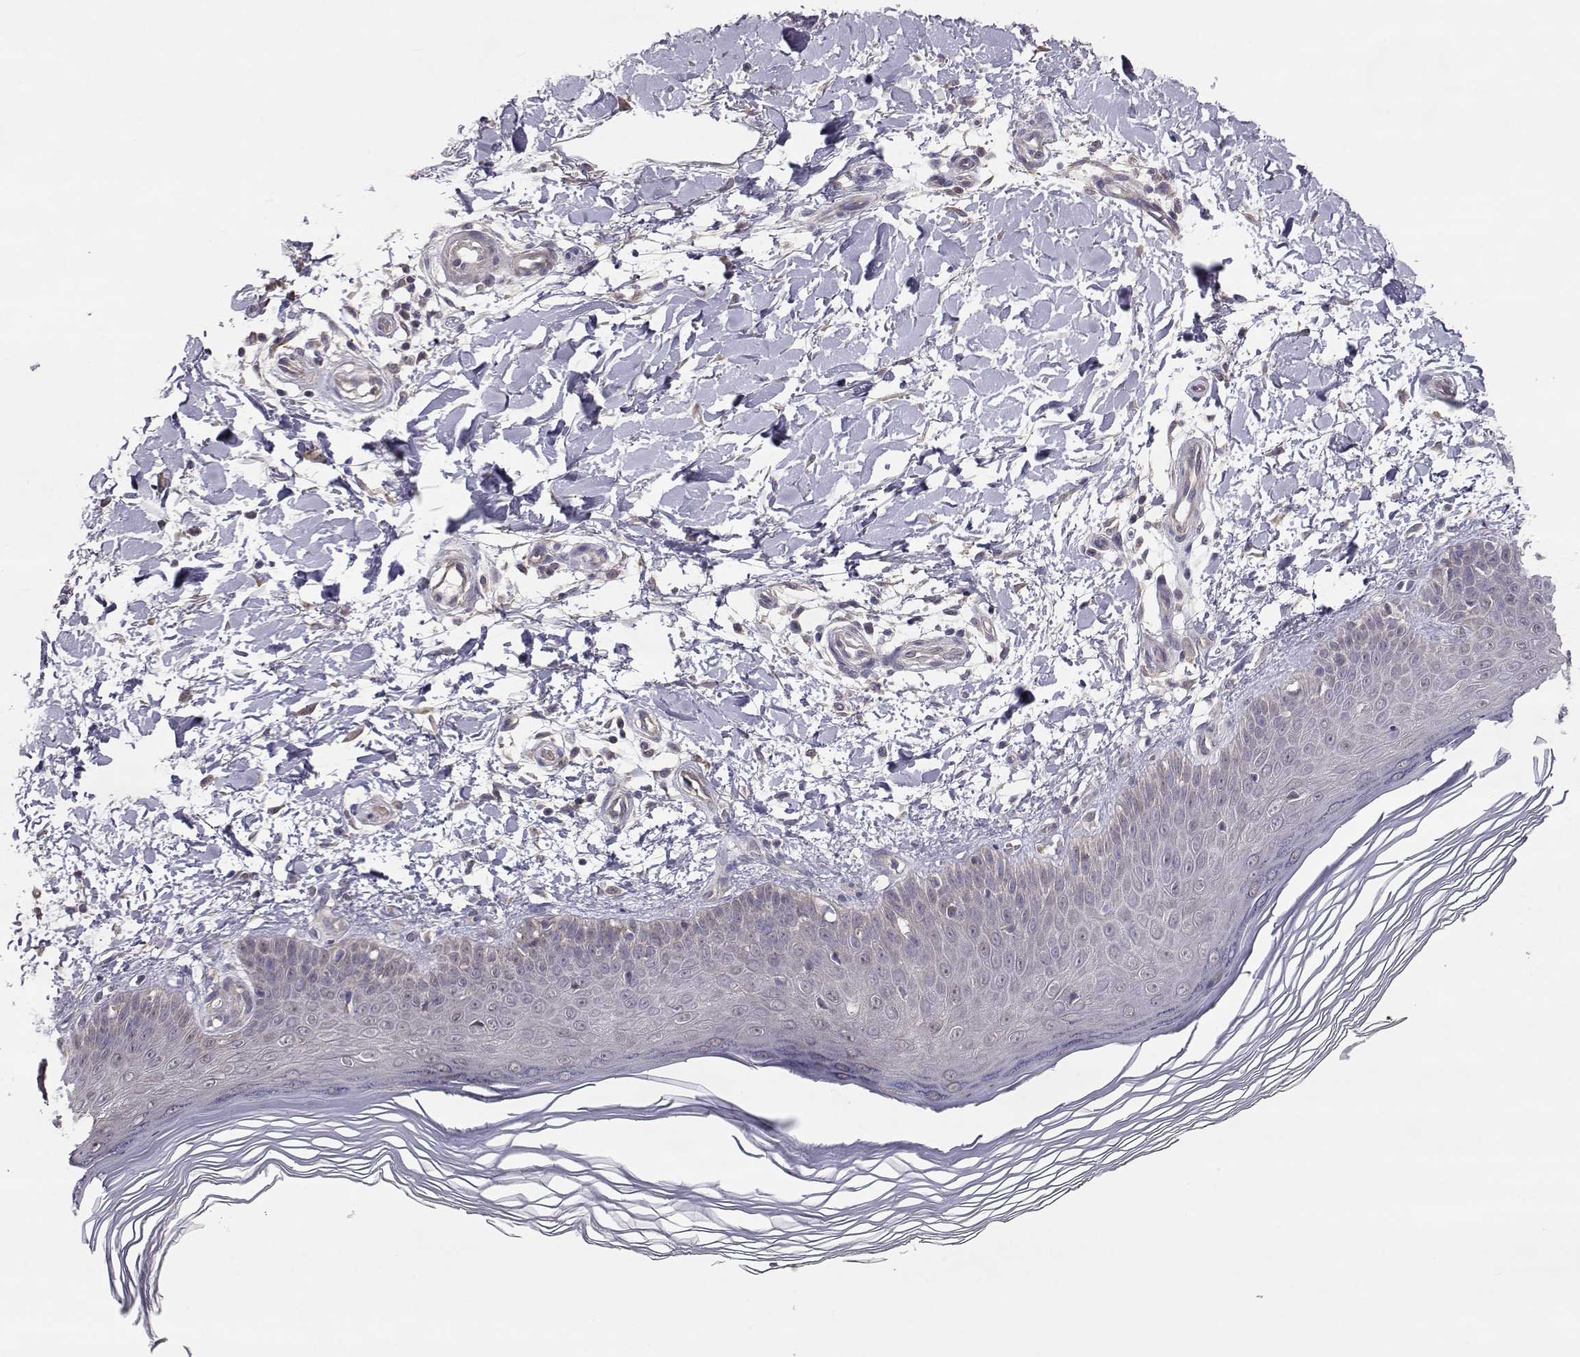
{"staining": {"intensity": "negative", "quantity": "none", "location": "none"}, "tissue": "skin", "cell_type": "Fibroblasts", "image_type": "normal", "snomed": [{"axis": "morphology", "description": "Normal tissue, NOS"}, {"axis": "topography", "description": "Skin"}], "caption": "High magnification brightfield microscopy of normal skin stained with DAB (brown) and counterstained with hematoxylin (blue): fibroblasts show no significant staining.", "gene": "NCAM2", "patient": {"sex": "female", "age": 62}}